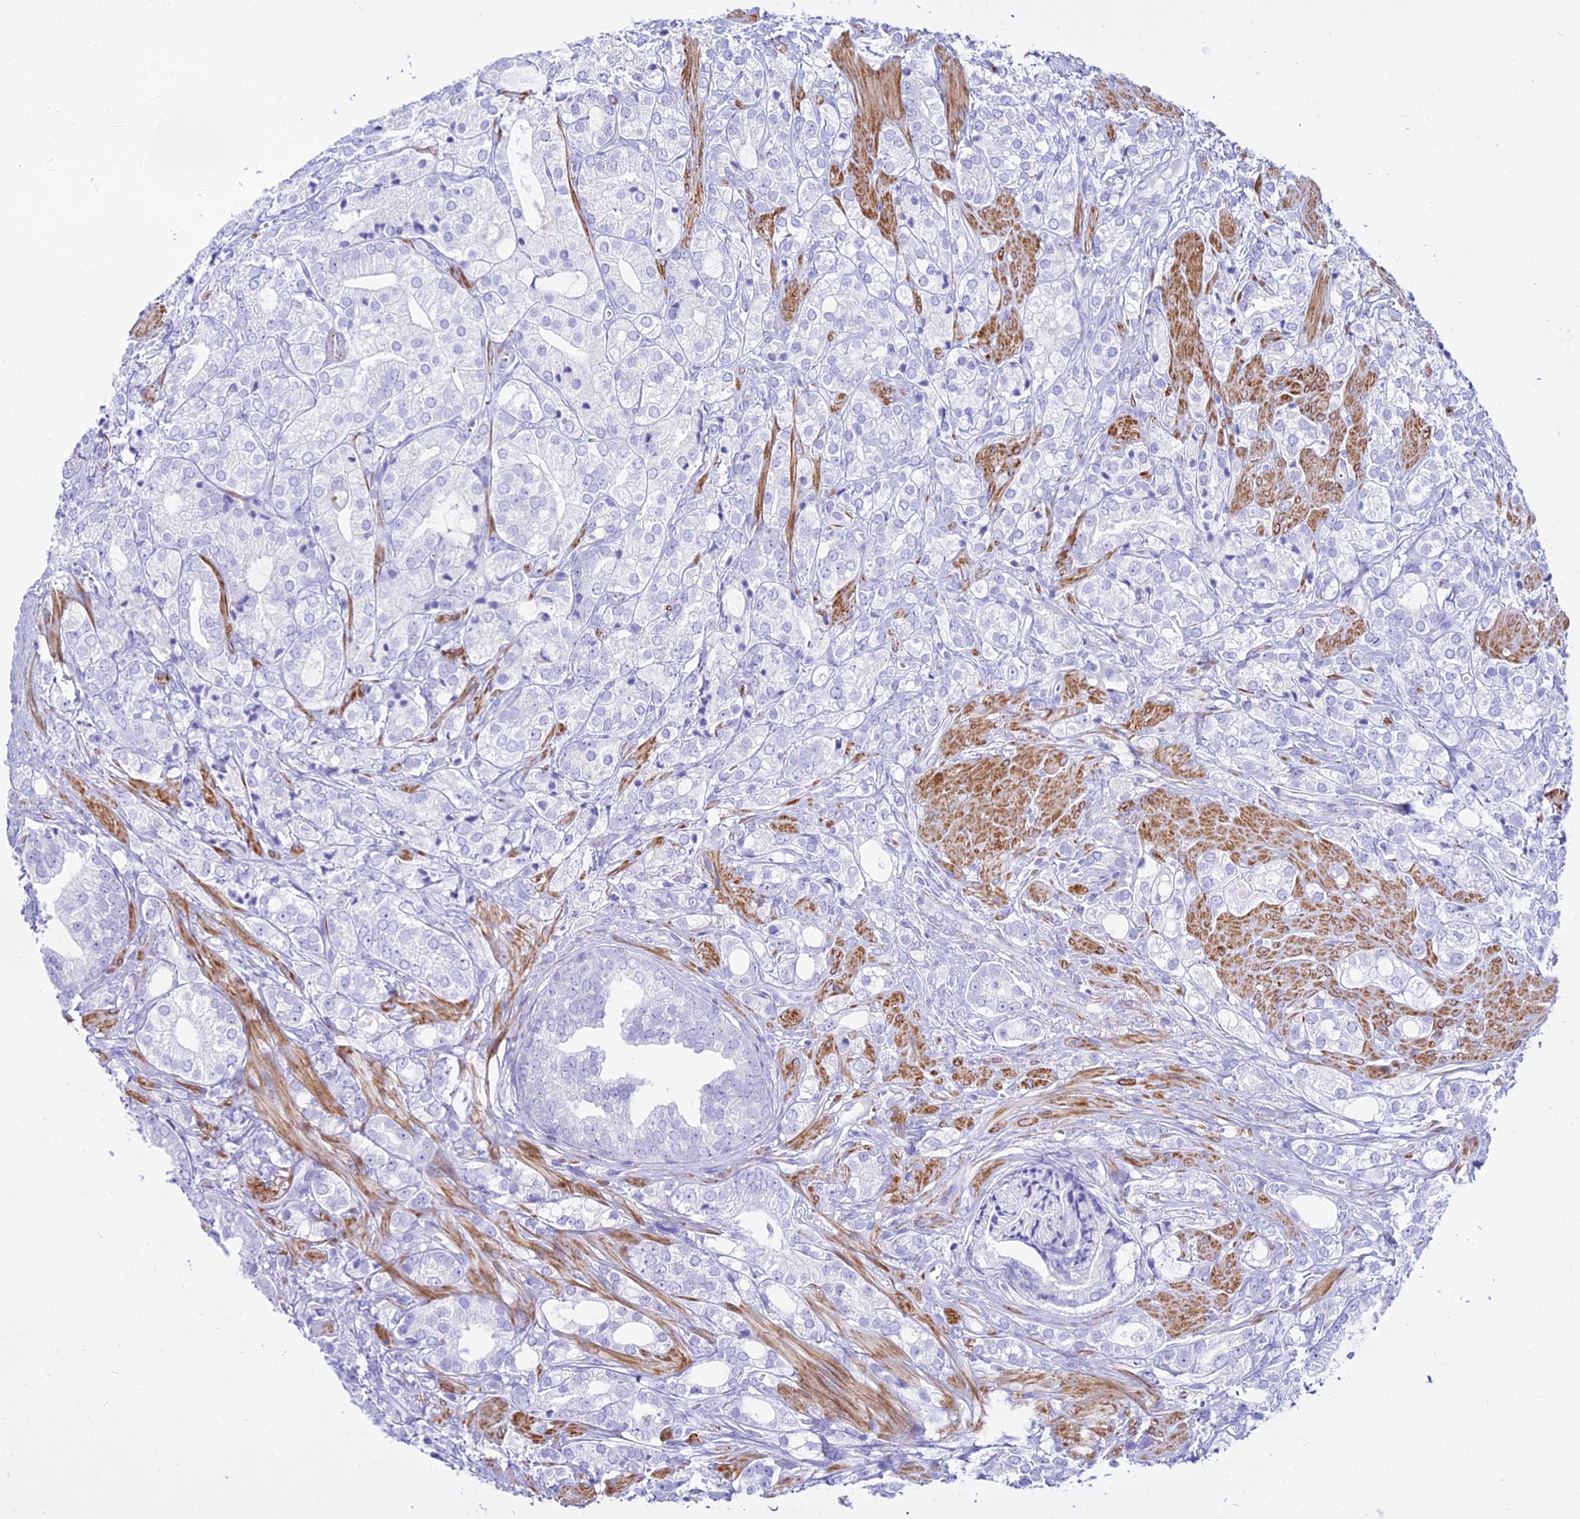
{"staining": {"intensity": "negative", "quantity": "none", "location": "none"}, "tissue": "prostate cancer", "cell_type": "Tumor cells", "image_type": "cancer", "snomed": [{"axis": "morphology", "description": "Adenocarcinoma, High grade"}, {"axis": "topography", "description": "Prostate"}], "caption": "Immunohistochemical staining of prostate high-grade adenocarcinoma reveals no significant positivity in tumor cells. The staining is performed using DAB brown chromogen with nuclei counter-stained in using hematoxylin.", "gene": "DLX1", "patient": {"sex": "male", "age": 50}}